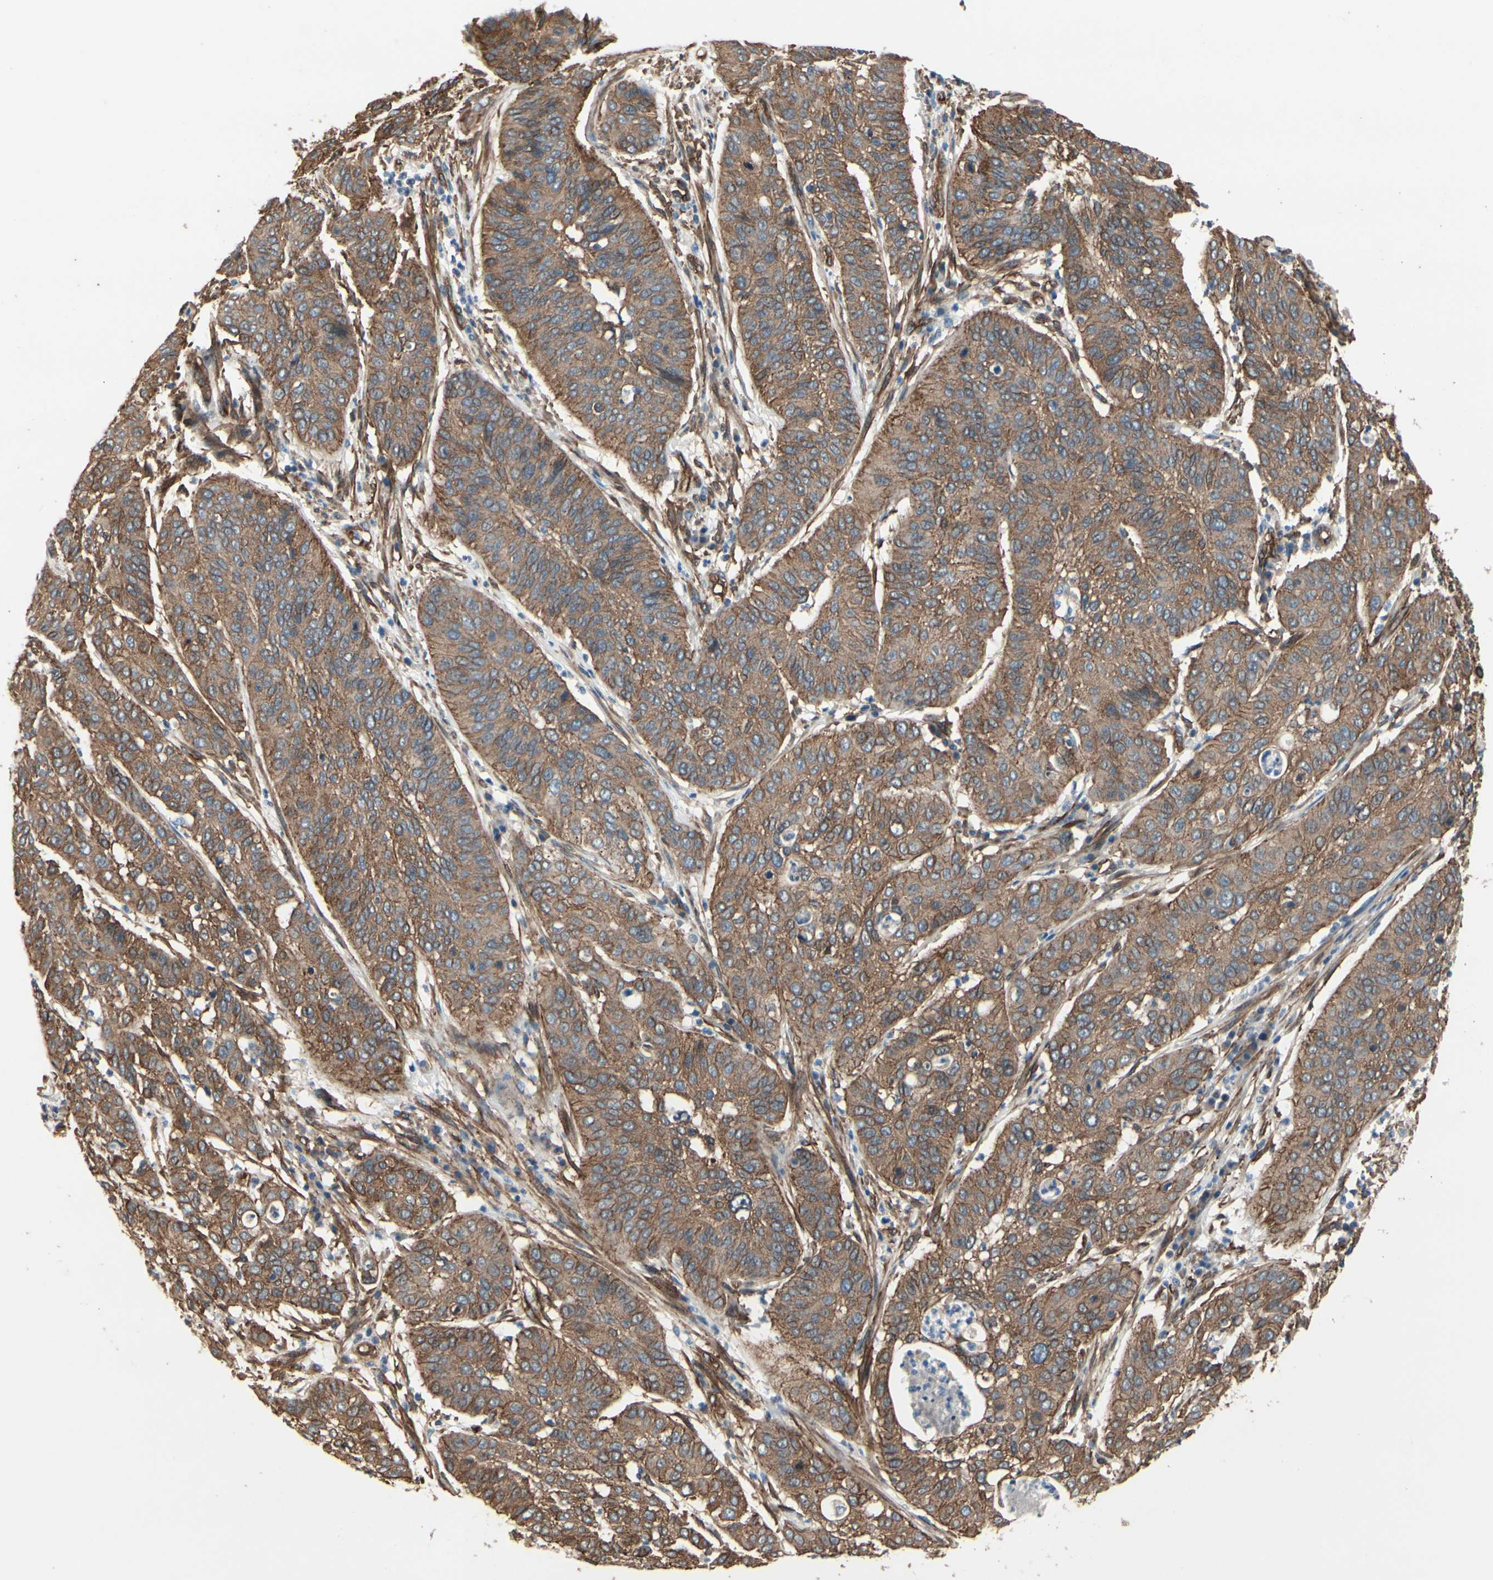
{"staining": {"intensity": "moderate", "quantity": ">75%", "location": "cytoplasmic/membranous"}, "tissue": "cervical cancer", "cell_type": "Tumor cells", "image_type": "cancer", "snomed": [{"axis": "morphology", "description": "Squamous cell carcinoma, NOS"}, {"axis": "topography", "description": "Cervix"}], "caption": "Protein analysis of cervical cancer (squamous cell carcinoma) tissue exhibits moderate cytoplasmic/membranous staining in about >75% of tumor cells.", "gene": "CTTNBP2", "patient": {"sex": "female", "age": 39}}